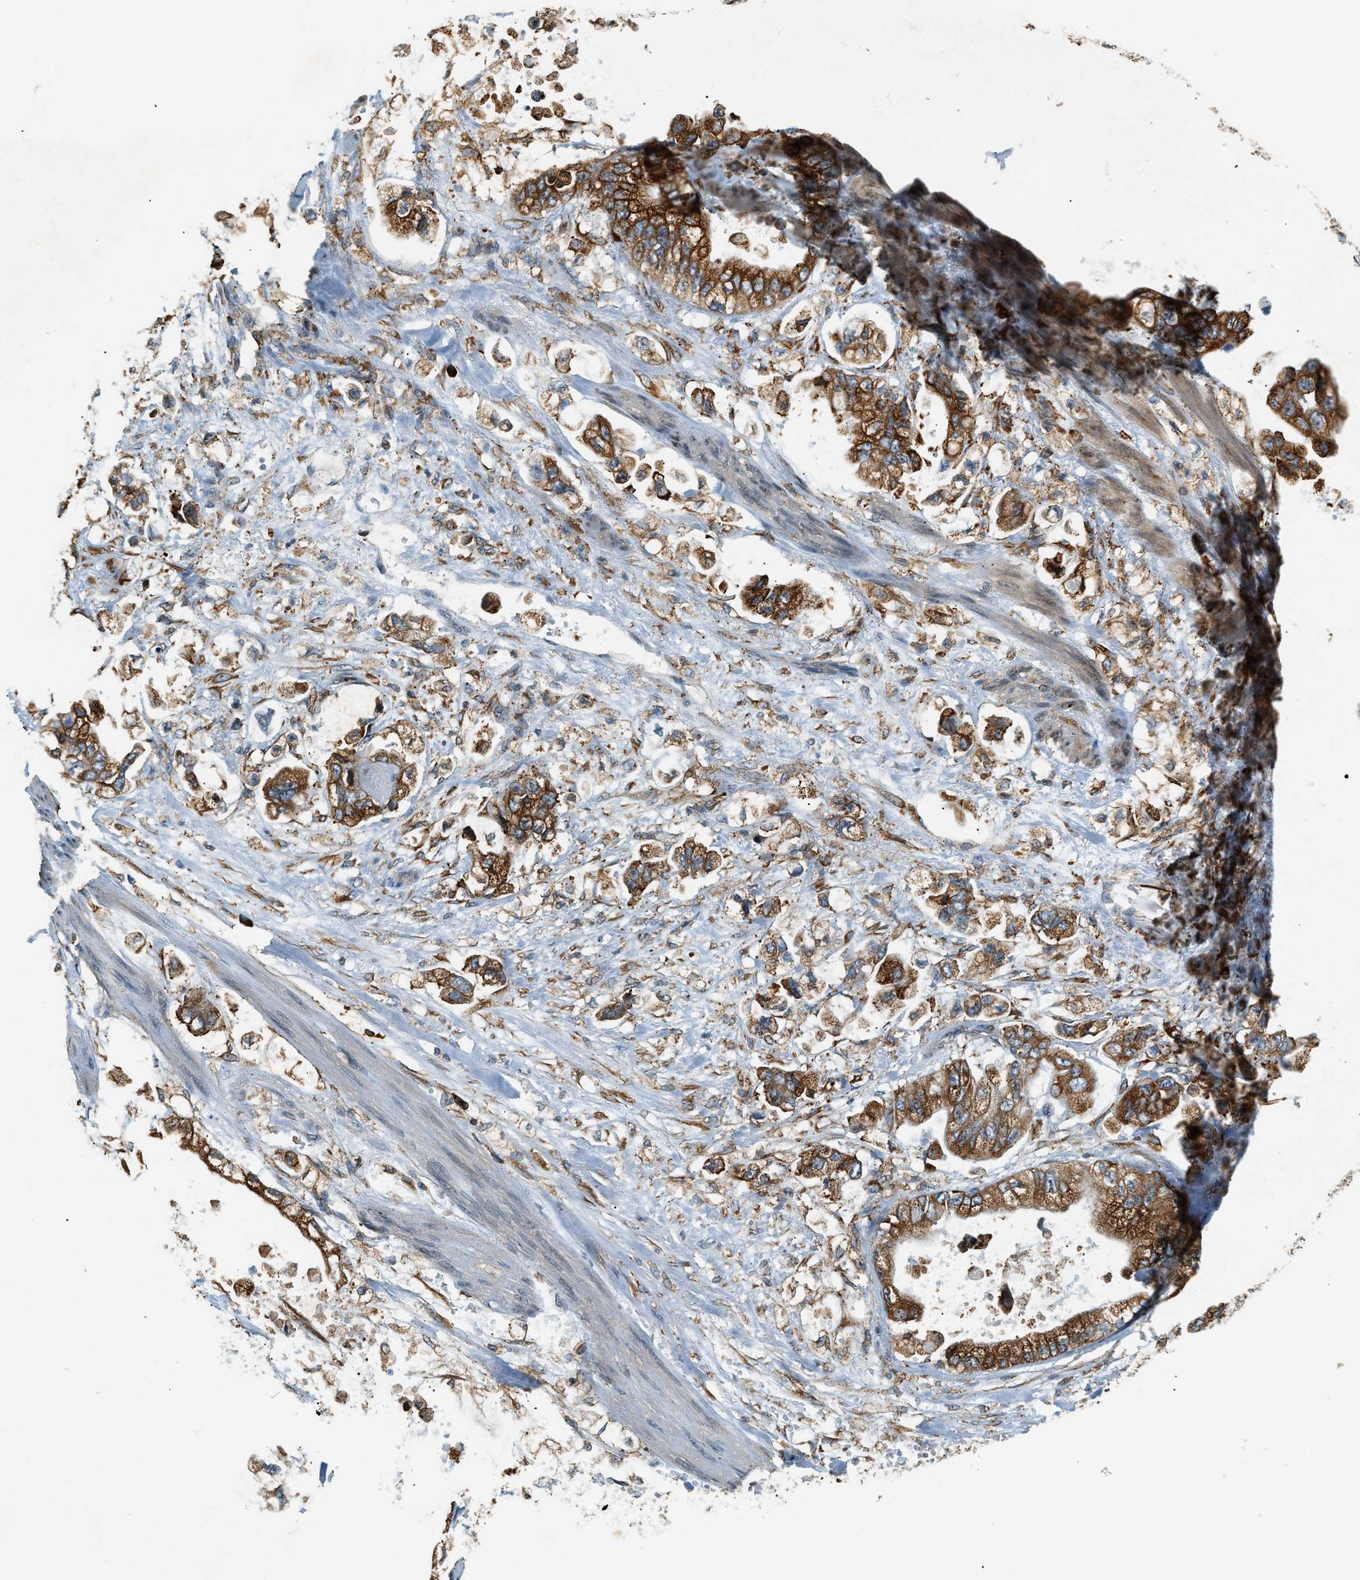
{"staining": {"intensity": "strong", "quantity": ">75%", "location": "cytoplasmic/membranous"}, "tissue": "stomach cancer", "cell_type": "Tumor cells", "image_type": "cancer", "snomed": [{"axis": "morphology", "description": "Normal tissue, NOS"}, {"axis": "morphology", "description": "Adenocarcinoma, NOS"}, {"axis": "topography", "description": "Stomach"}], "caption": "Strong cytoplasmic/membranous protein positivity is seen in approximately >75% of tumor cells in stomach cancer.", "gene": "SEMA4D", "patient": {"sex": "male", "age": 62}}